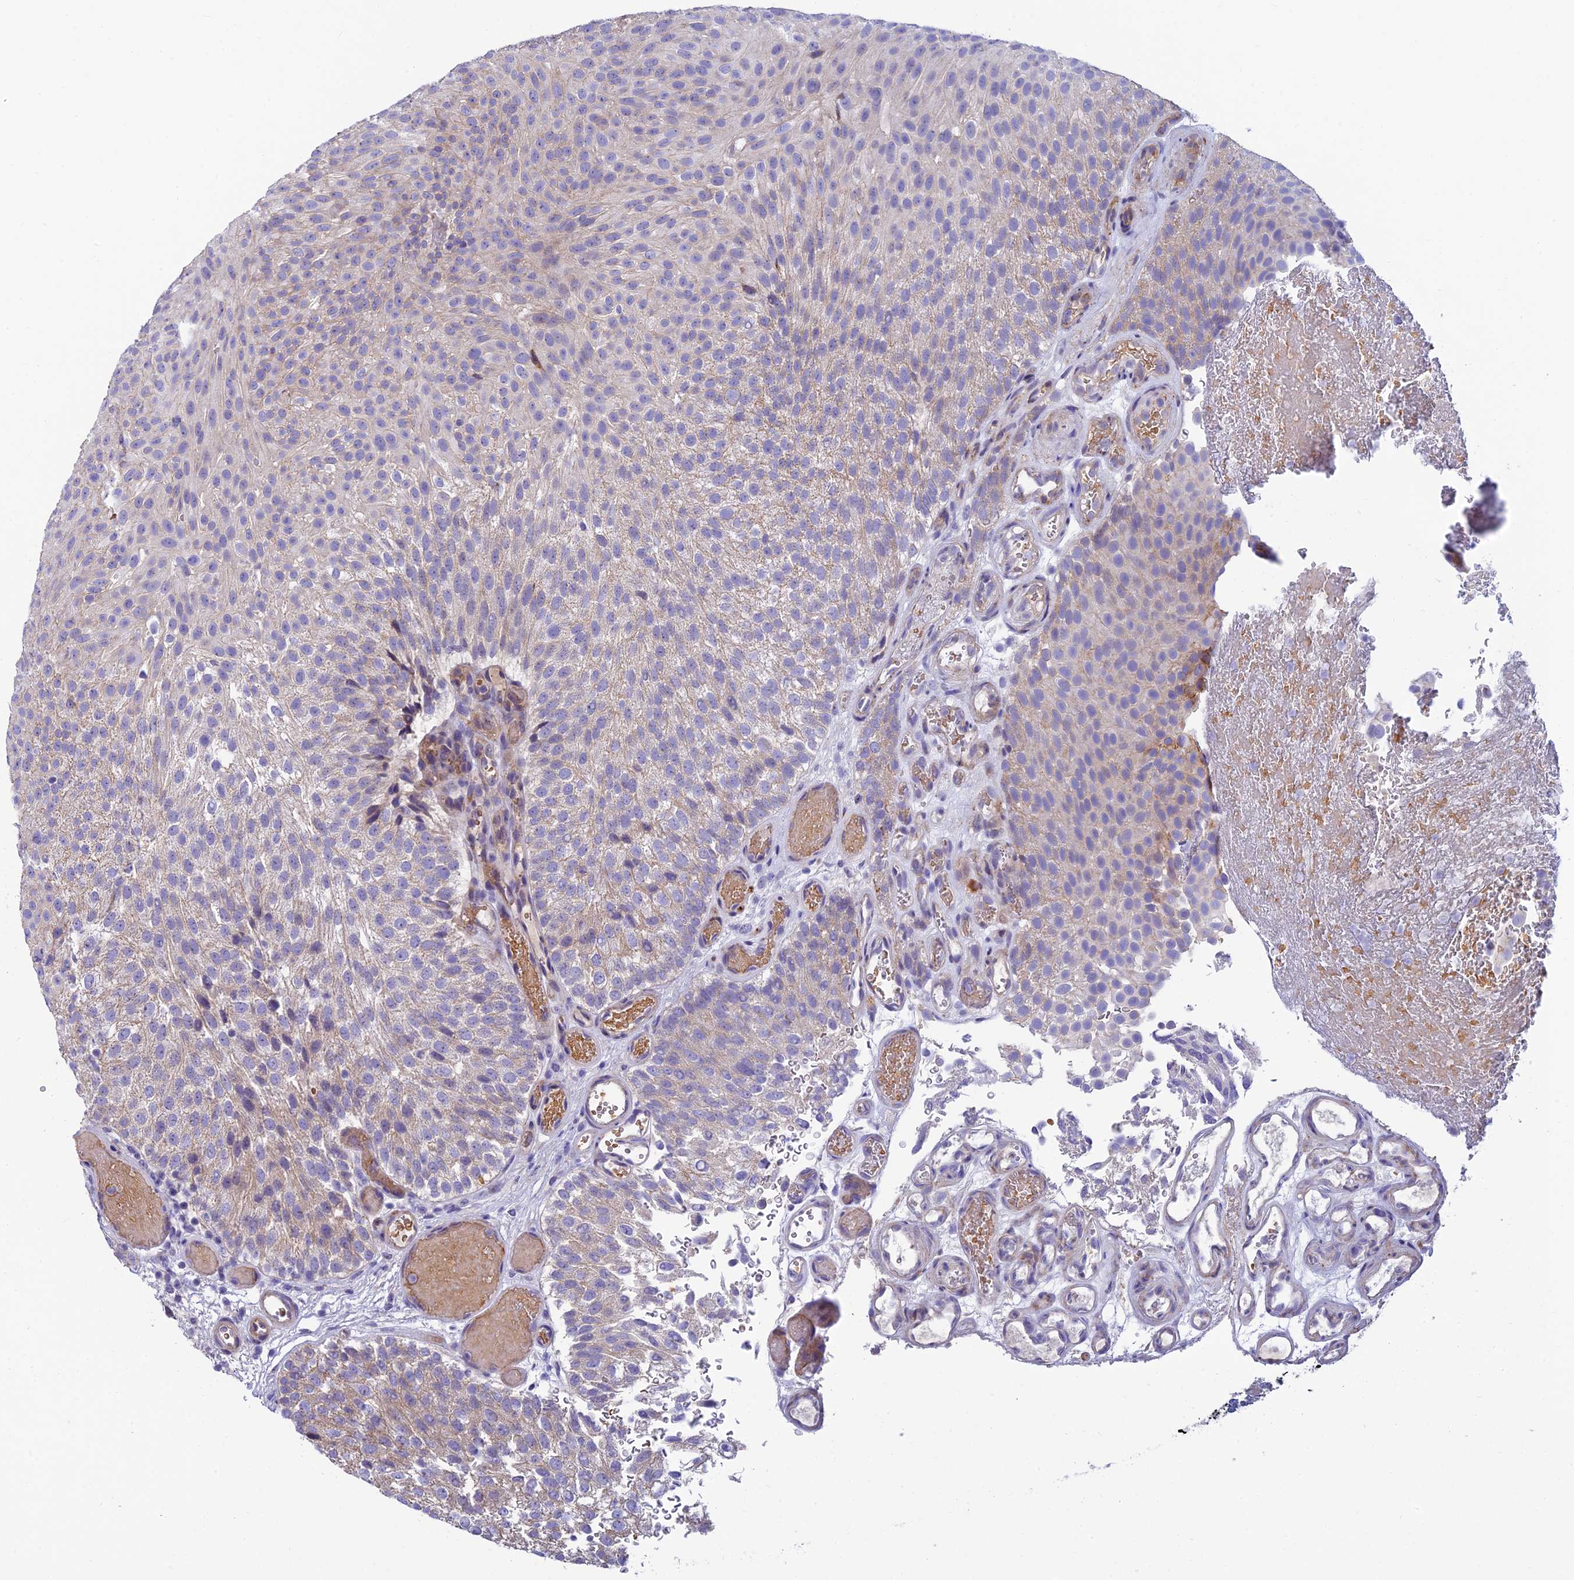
{"staining": {"intensity": "weak", "quantity": "<25%", "location": "cytoplasmic/membranous"}, "tissue": "urothelial cancer", "cell_type": "Tumor cells", "image_type": "cancer", "snomed": [{"axis": "morphology", "description": "Urothelial carcinoma, Low grade"}, {"axis": "topography", "description": "Urinary bladder"}], "caption": "An IHC image of urothelial cancer is shown. There is no staining in tumor cells of urothelial cancer.", "gene": "MACIR", "patient": {"sex": "male", "age": 78}}